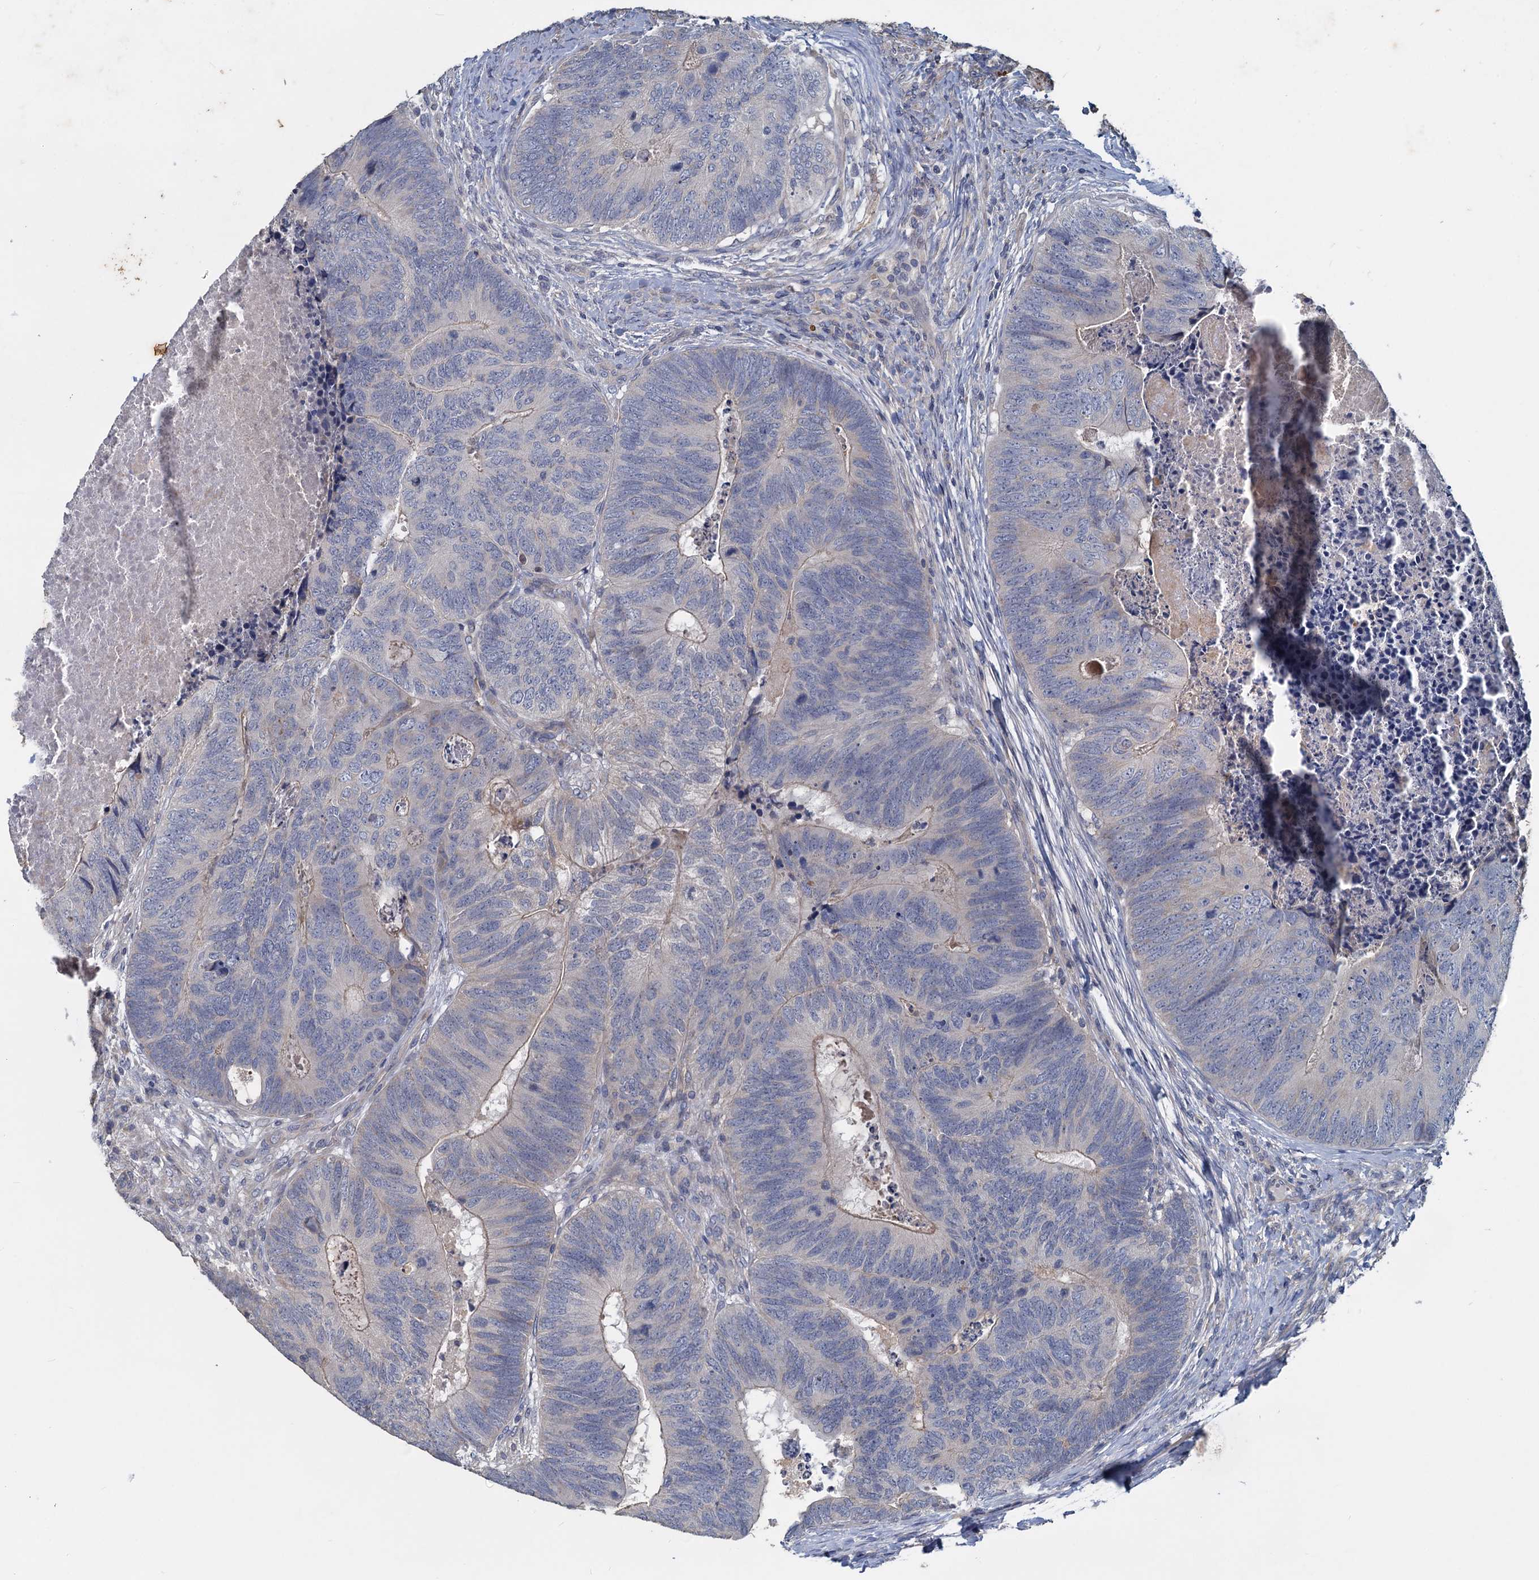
{"staining": {"intensity": "negative", "quantity": "none", "location": "none"}, "tissue": "colorectal cancer", "cell_type": "Tumor cells", "image_type": "cancer", "snomed": [{"axis": "morphology", "description": "Adenocarcinoma, NOS"}, {"axis": "topography", "description": "Colon"}], "caption": "Immunohistochemistry histopathology image of neoplastic tissue: human adenocarcinoma (colorectal) stained with DAB (3,3'-diaminobenzidine) displays no significant protein expression in tumor cells.", "gene": "SLC2A7", "patient": {"sex": "female", "age": 67}}